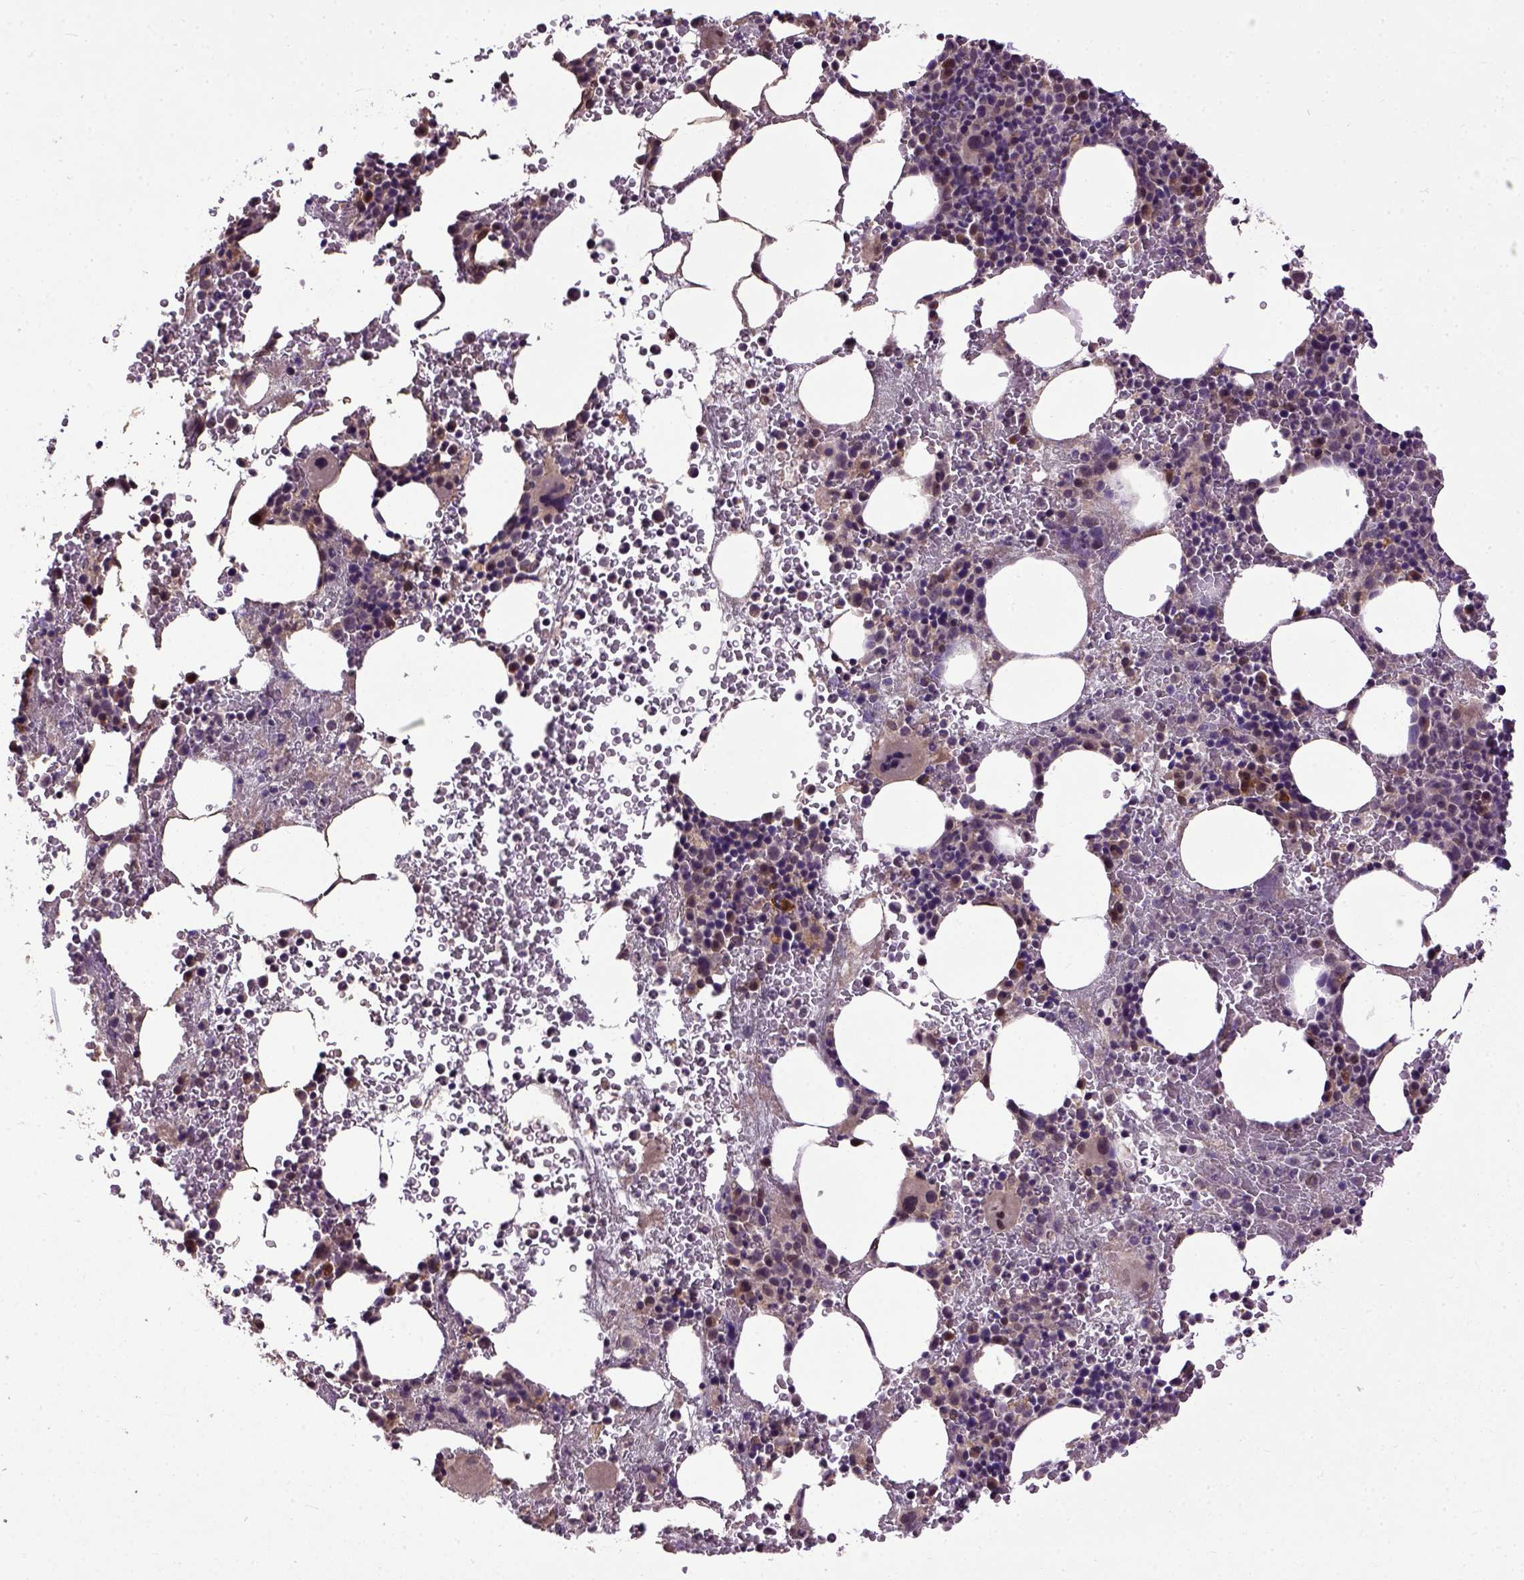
{"staining": {"intensity": "strong", "quantity": "<25%", "location": "cytoplasmic/membranous"}, "tissue": "bone marrow", "cell_type": "Hematopoietic cells", "image_type": "normal", "snomed": [{"axis": "morphology", "description": "Normal tissue, NOS"}, {"axis": "topography", "description": "Bone marrow"}], "caption": "Immunohistochemistry (IHC) of benign human bone marrow displays medium levels of strong cytoplasmic/membranous expression in approximately <25% of hematopoietic cells. (brown staining indicates protein expression, while blue staining denotes nuclei).", "gene": "UBA3", "patient": {"sex": "female", "age": 56}}